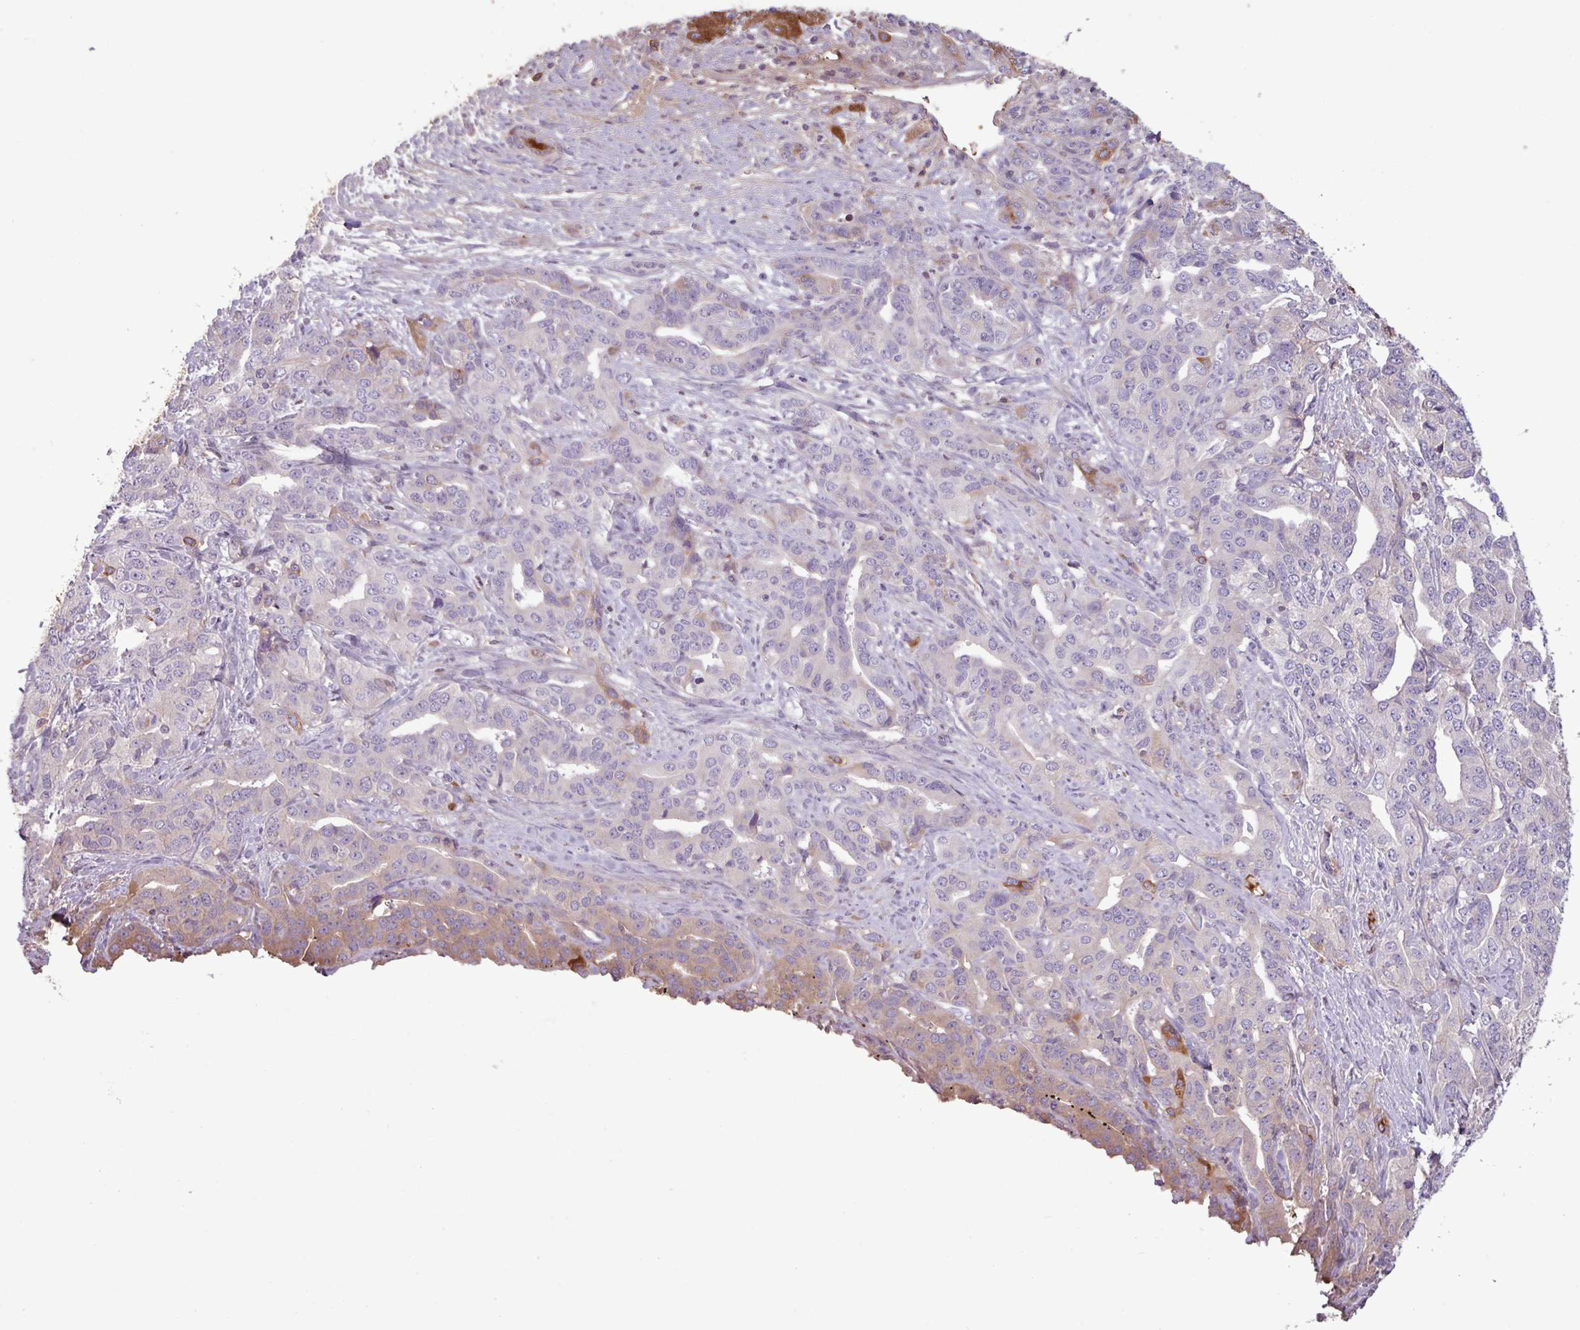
{"staining": {"intensity": "weak", "quantity": "<25%", "location": "cytoplasmic/membranous"}, "tissue": "liver cancer", "cell_type": "Tumor cells", "image_type": "cancer", "snomed": [{"axis": "morphology", "description": "Cholangiocarcinoma"}, {"axis": "topography", "description": "Liver"}], "caption": "Immunohistochemistry photomicrograph of human liver cholangiocarcinoma stained for a protein (brown), which displays no expression in tumor cells. (Stains: DAB immunohistochemistry (IHC) with hematoxylin counter stain, Microscopy: brightfield microscopy at high magnification).", "gene": "C4B", "patient": {"sex": "male", "age": 59}}